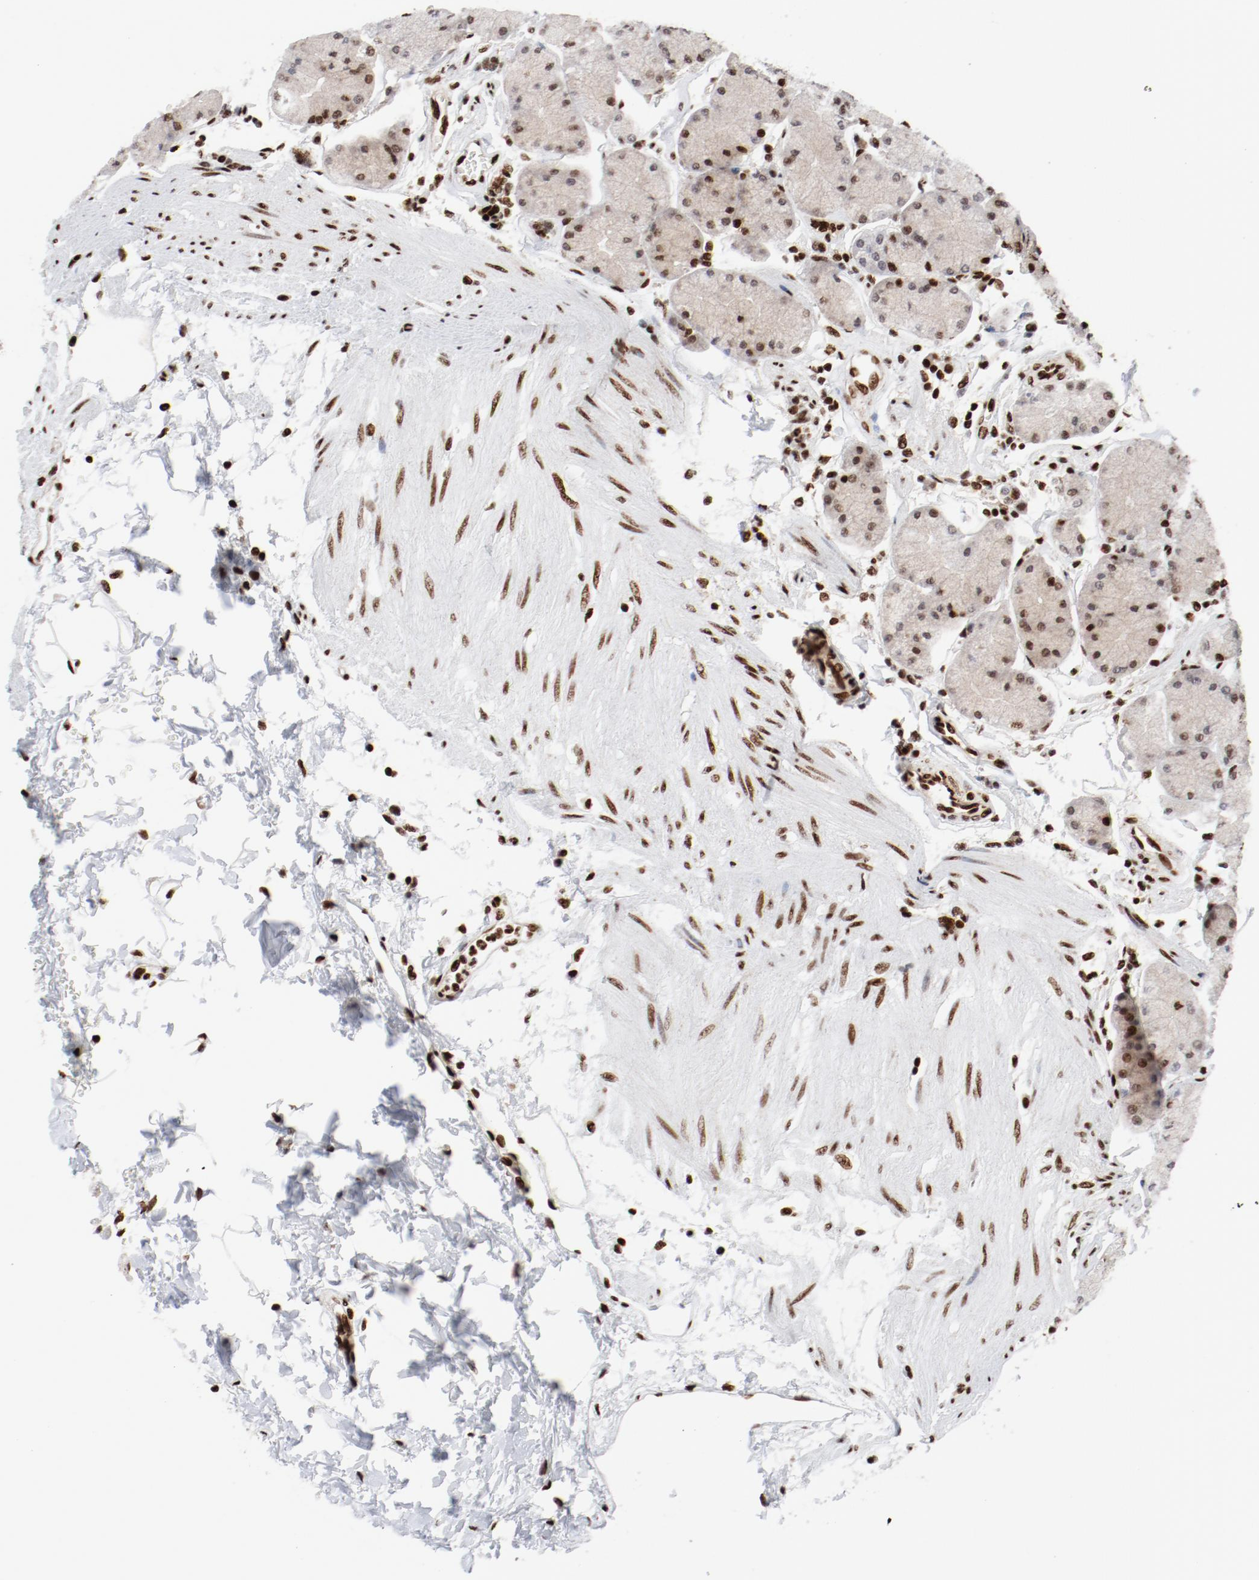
{"staining": {"intensity": "strong", "quantity": ">75%", "location": "nuclear"}, "tissue": "stomach", "cell_type": "Glandular cells", "image_type": "normal", "snomed": [{"axis": "morphology", "description": "Normal tissue, NOS"}, {"axis": "topography", "description": "Stomach, upper"}, {"axis": "topography", "description": "Stomach"}], "caption": "Stomach was stained to show a protein in brown. There is high levels of strong nuclear positivity in approximately >75% of glandular cells. (DAB (3,3'-diaminobenzidine) = brown stain, brightfield microscopy at high magnification).", "gene": "NFYB", "patient": {"sex": "male", "age": 76}}